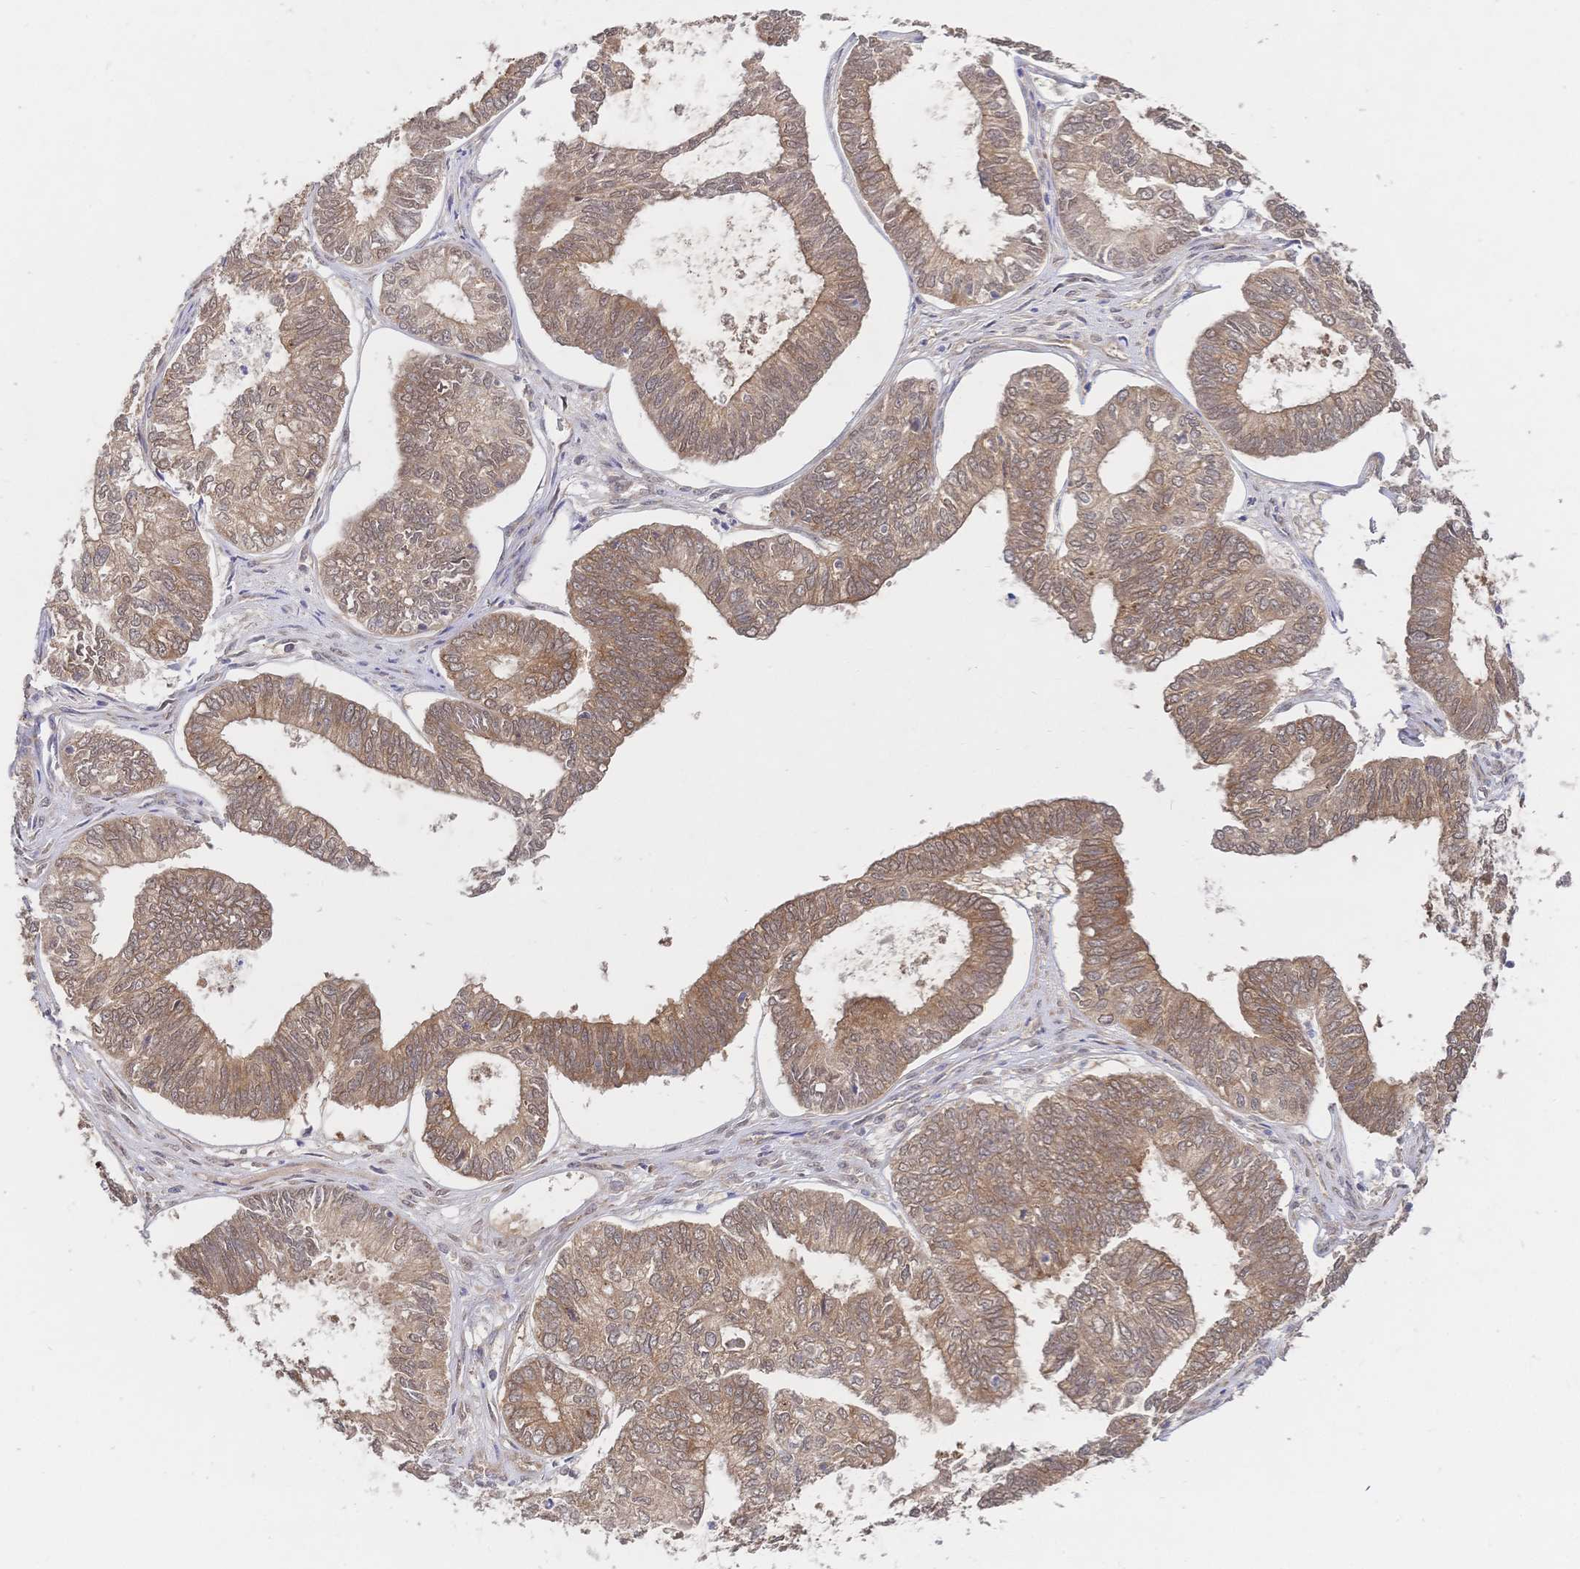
{"staining": {"intensity": "moderate", "quantity": ">75%", "location": "cytoplasmic/membranous,nuclear"}, "tissue": "ovarian cancer", "cell_type": "Tumor cells", "image_type": "cancer", "snomed": [{"axis": "morphology", "description": "Carcinoma, endometroid"}, {"axis": "topography", "description": "Ovary"}], "caption": "This micrograph shows immunohistochemistry (IHC) staining of human ovarian endometroid carcinoma, with medium moderate cytoplasmic/membranous and nuclear staining in about >75% of tumor cells.", "gene": "LMO4", "patient": {"sex": "female", "age": 64}}